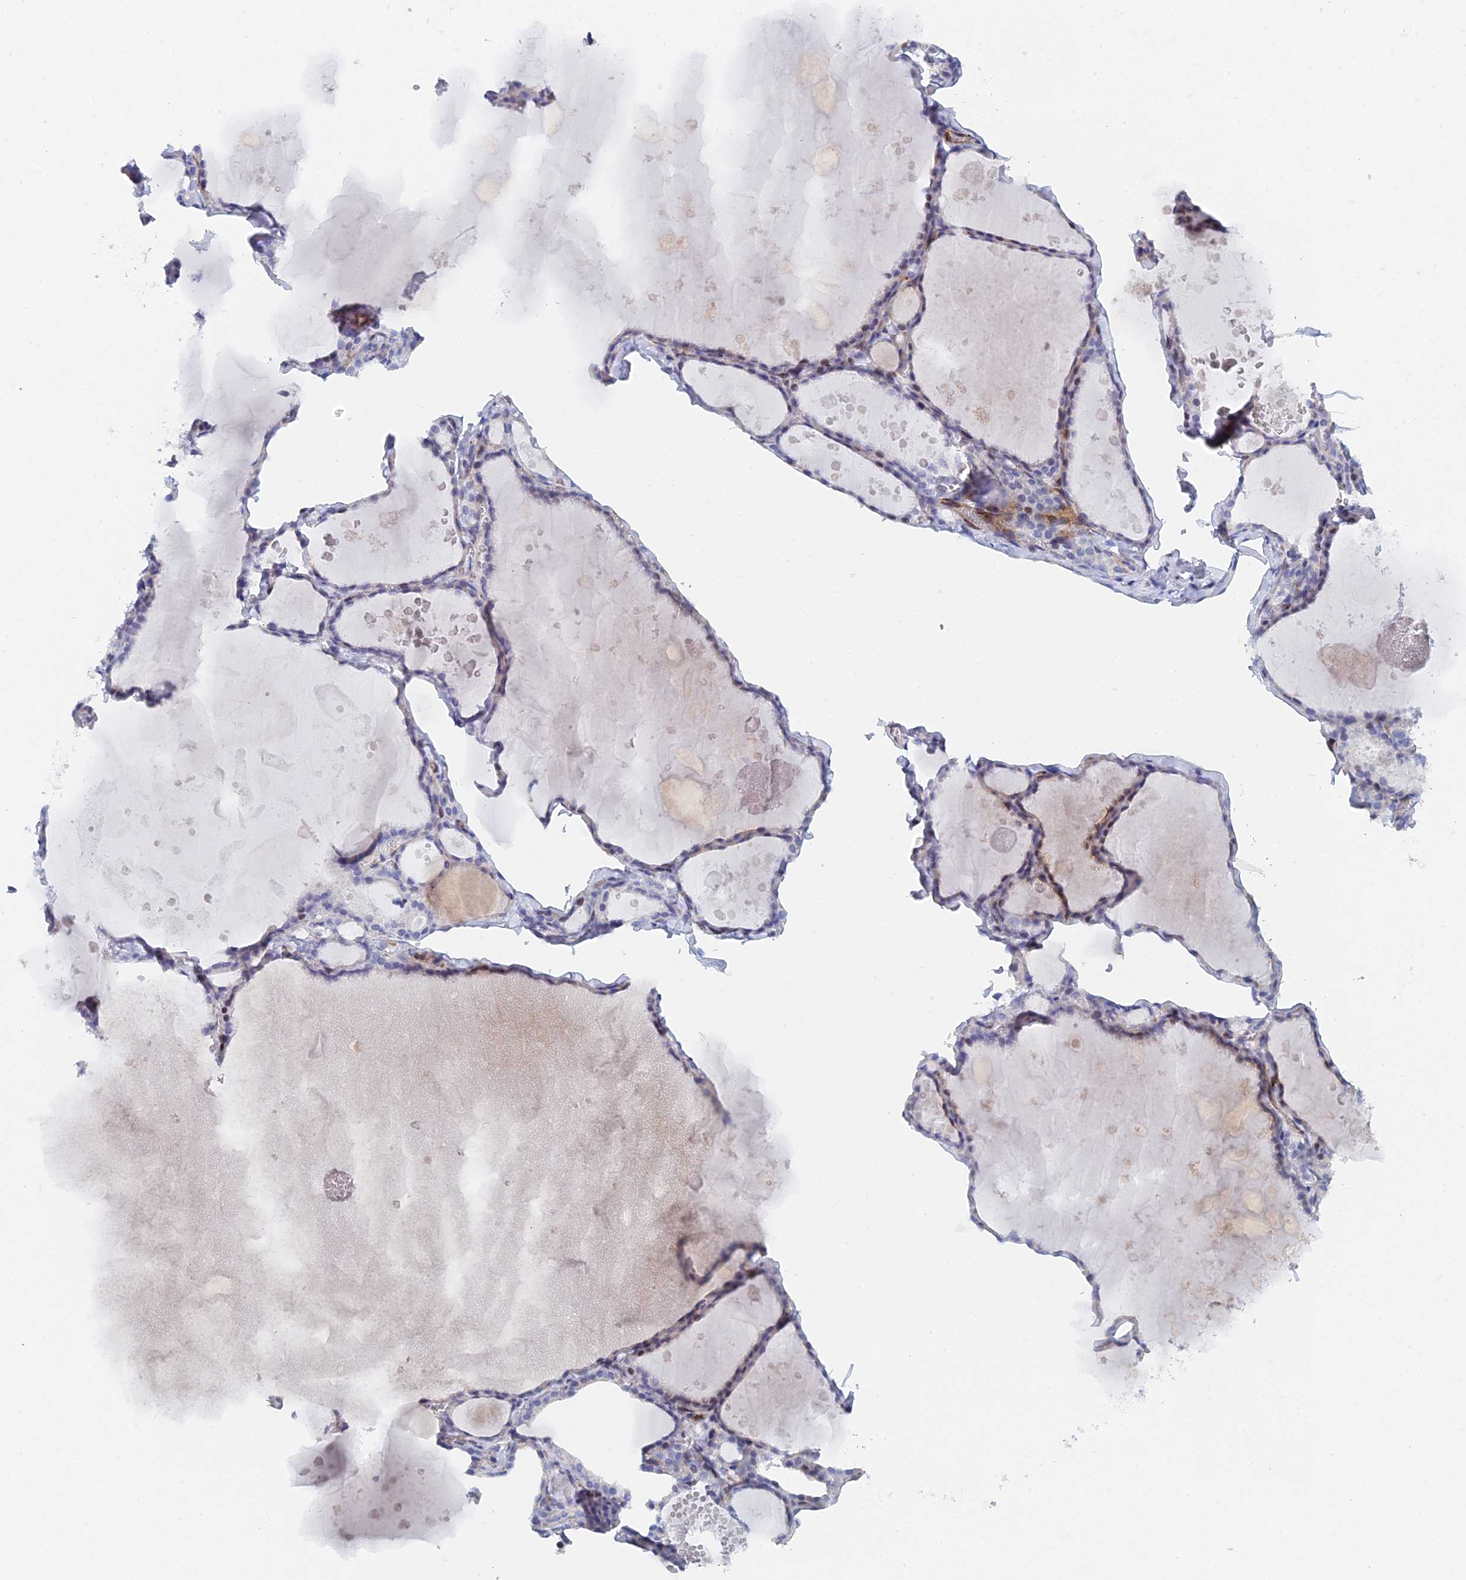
{"staining": {"intensity": "weak", "quantity": "<25%", "location": "nuclear"}, "tissue": "thyroid gland", "cell_type": "Glandular cells", "image_type": "normal", "snomed": [{"axis": "morphology", "description": "Normal tissue, NOS"}, {"axis": "topography", "description": "Thyroid gland"}], "caption": "This is an immunohistochemistry (IHC) histopathology image of unremarkable human thyroid gland. There is no positivity in glandular cells.", "gene": "DRGX", "patient": {"sex": "male", "age": 56}}